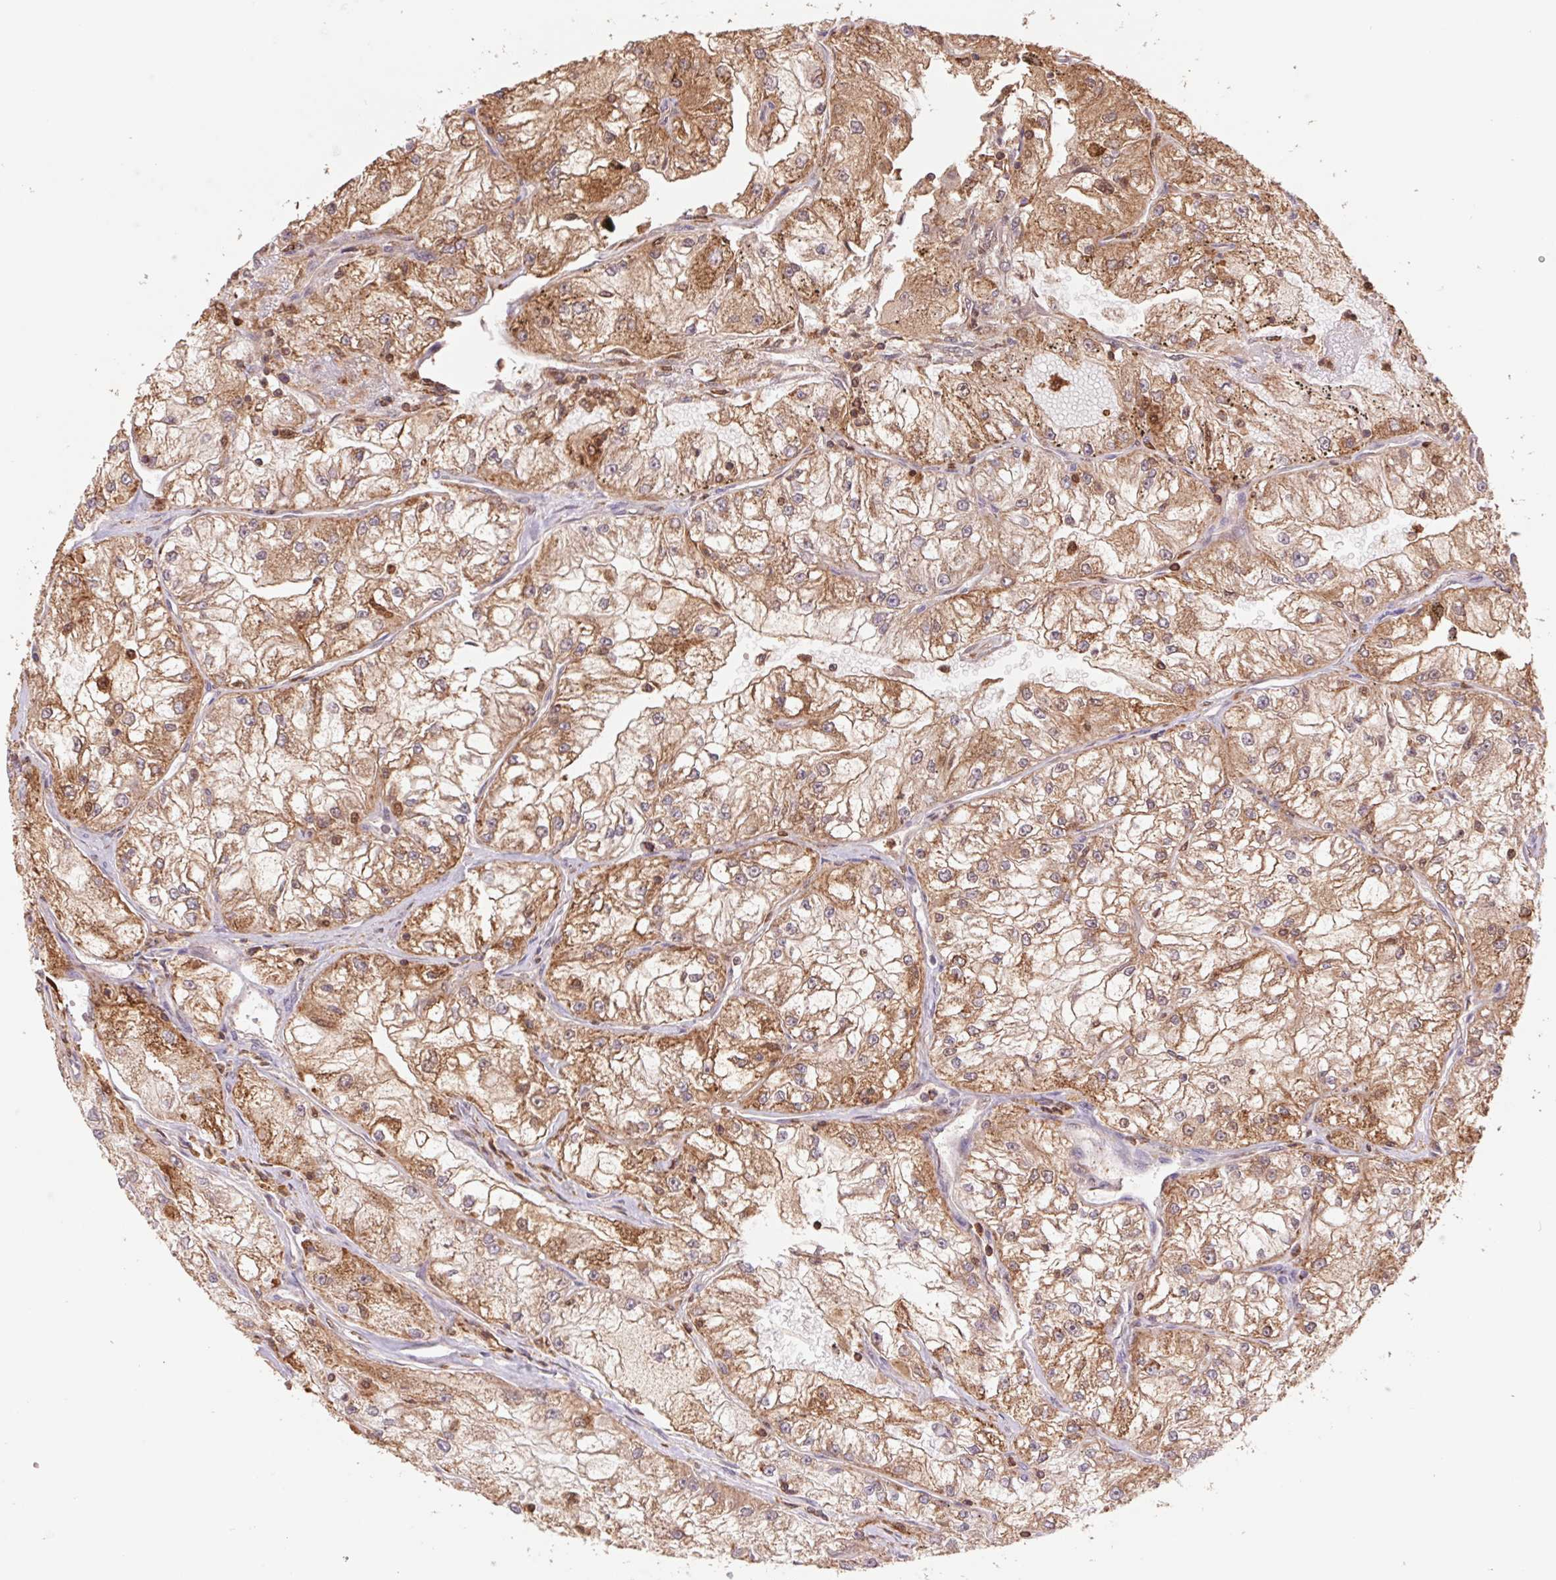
{"staining": {"intensity": "moderate", "quantity": ">75%", "location": "cytoplasmic/membranous"}, "tissue": "renal cancer", "cell_type": "Tumor cells", "image_type": "cancer", "snomed": [{"axis": "morphology", "description": "Adenocarcinoma, NOS"}, {"axis": "topography", "description": "Kidney"}], "caption": "Human renal cancer stained for a protein (brown) exhibits moderate cytoplasmic/membranous positive staining in approximately >75% of tumor cells.", "gene": "URM1", "patient": {"sex": "female", "age": 72}}